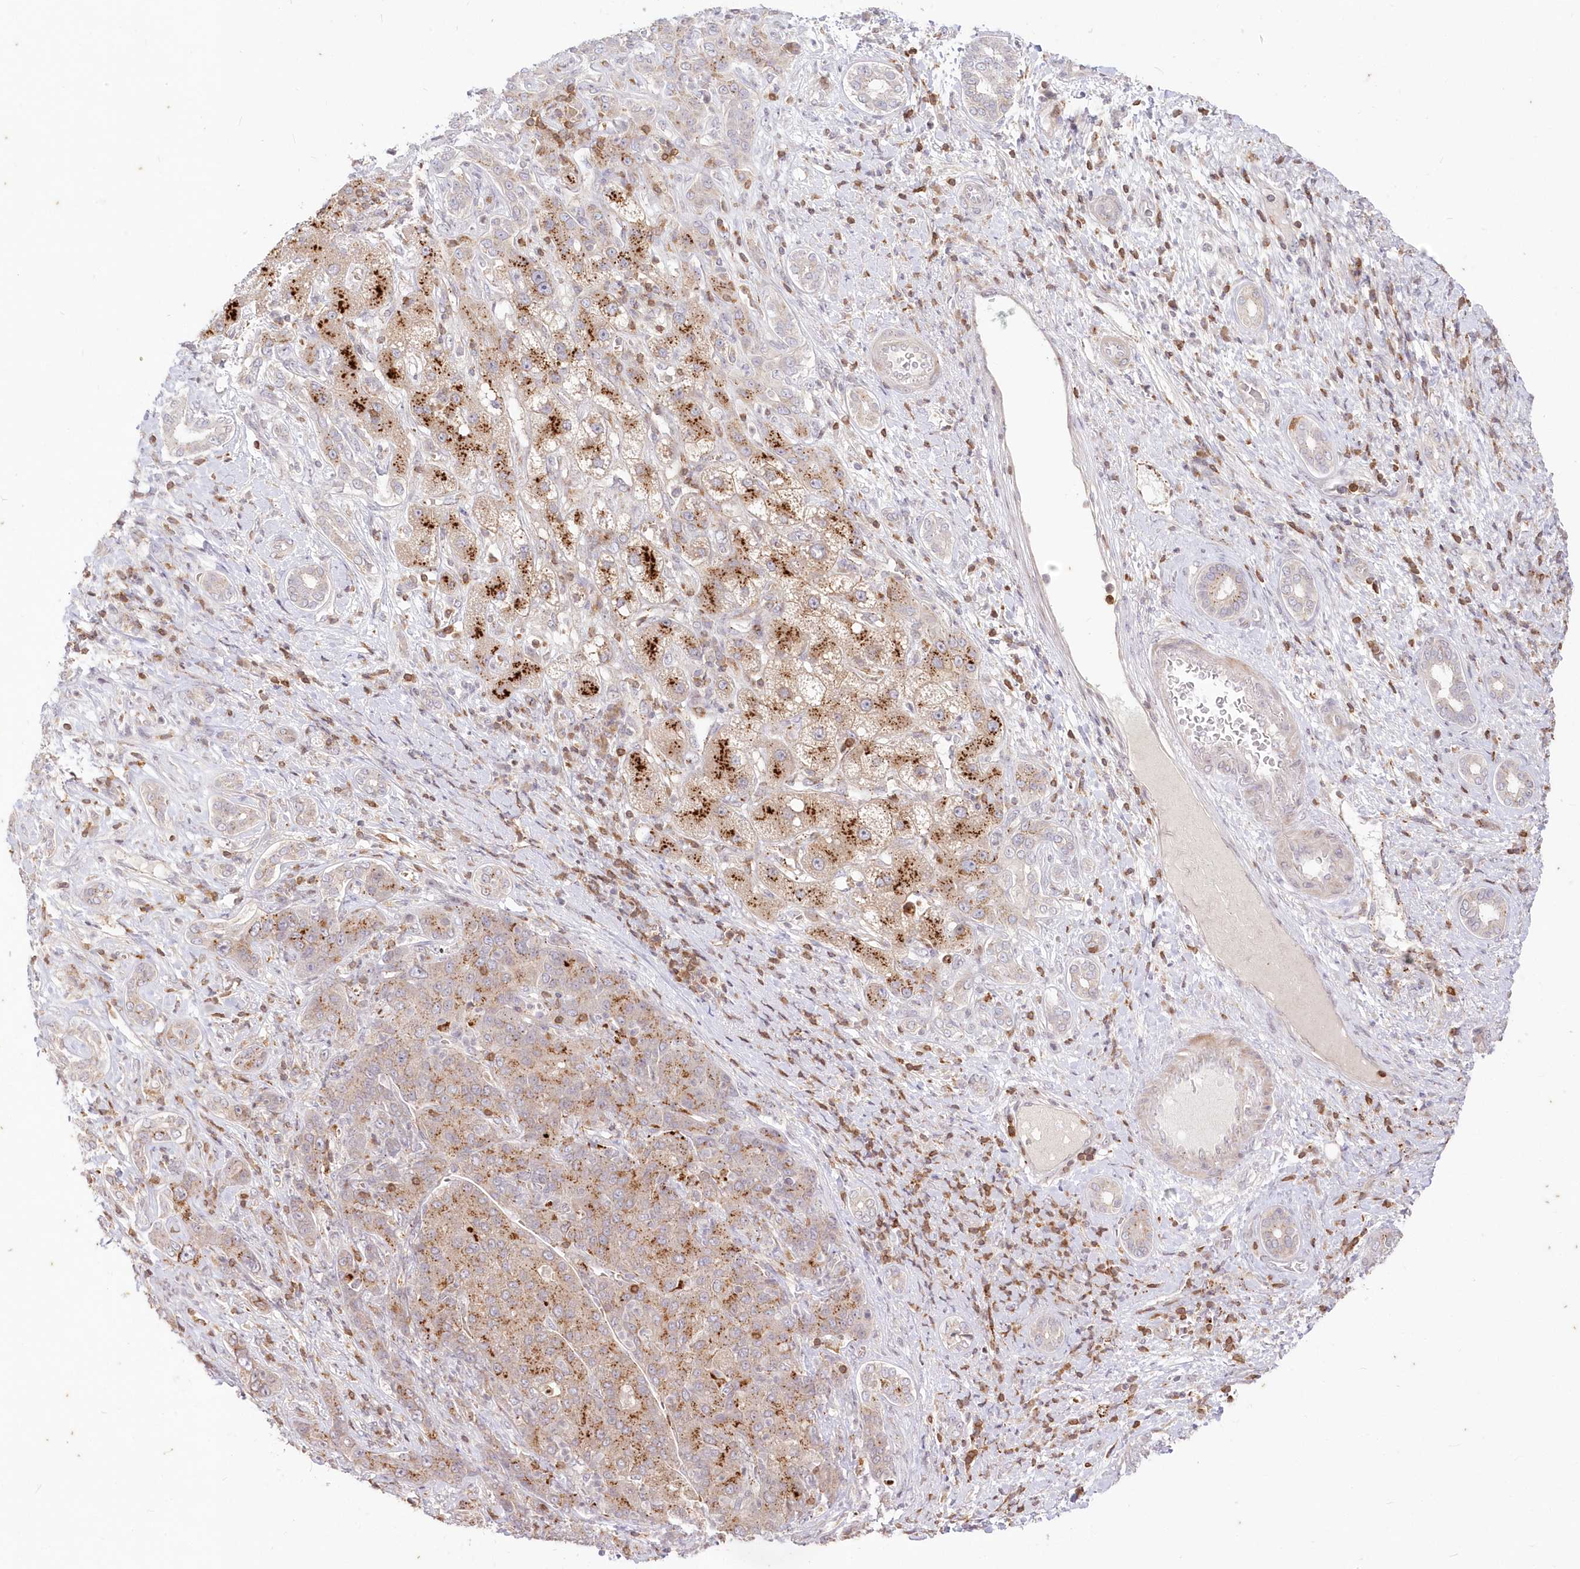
{"staining": {"intensity": "strong", "quantity": "25%-75%", "location": "cytoplasmic/membranous"}, "tissue": "liver cancer", "cell_type": "Tumor cells", "image_type": "cancer", "snomed": [{"axis": "morphology", "description": "Carcinoma, Hepatocellular, NOS"}, {"axis": "topography", "description": "Liver"}], "caption": "Immunohistochemical staining of human liver cancer displays high levels of strong cytoplasmic/membranous expression in approximately 25%-75% of tumor cells.", "gene": "MTMR3", "patient": {"sex": "male", "age": 65}}